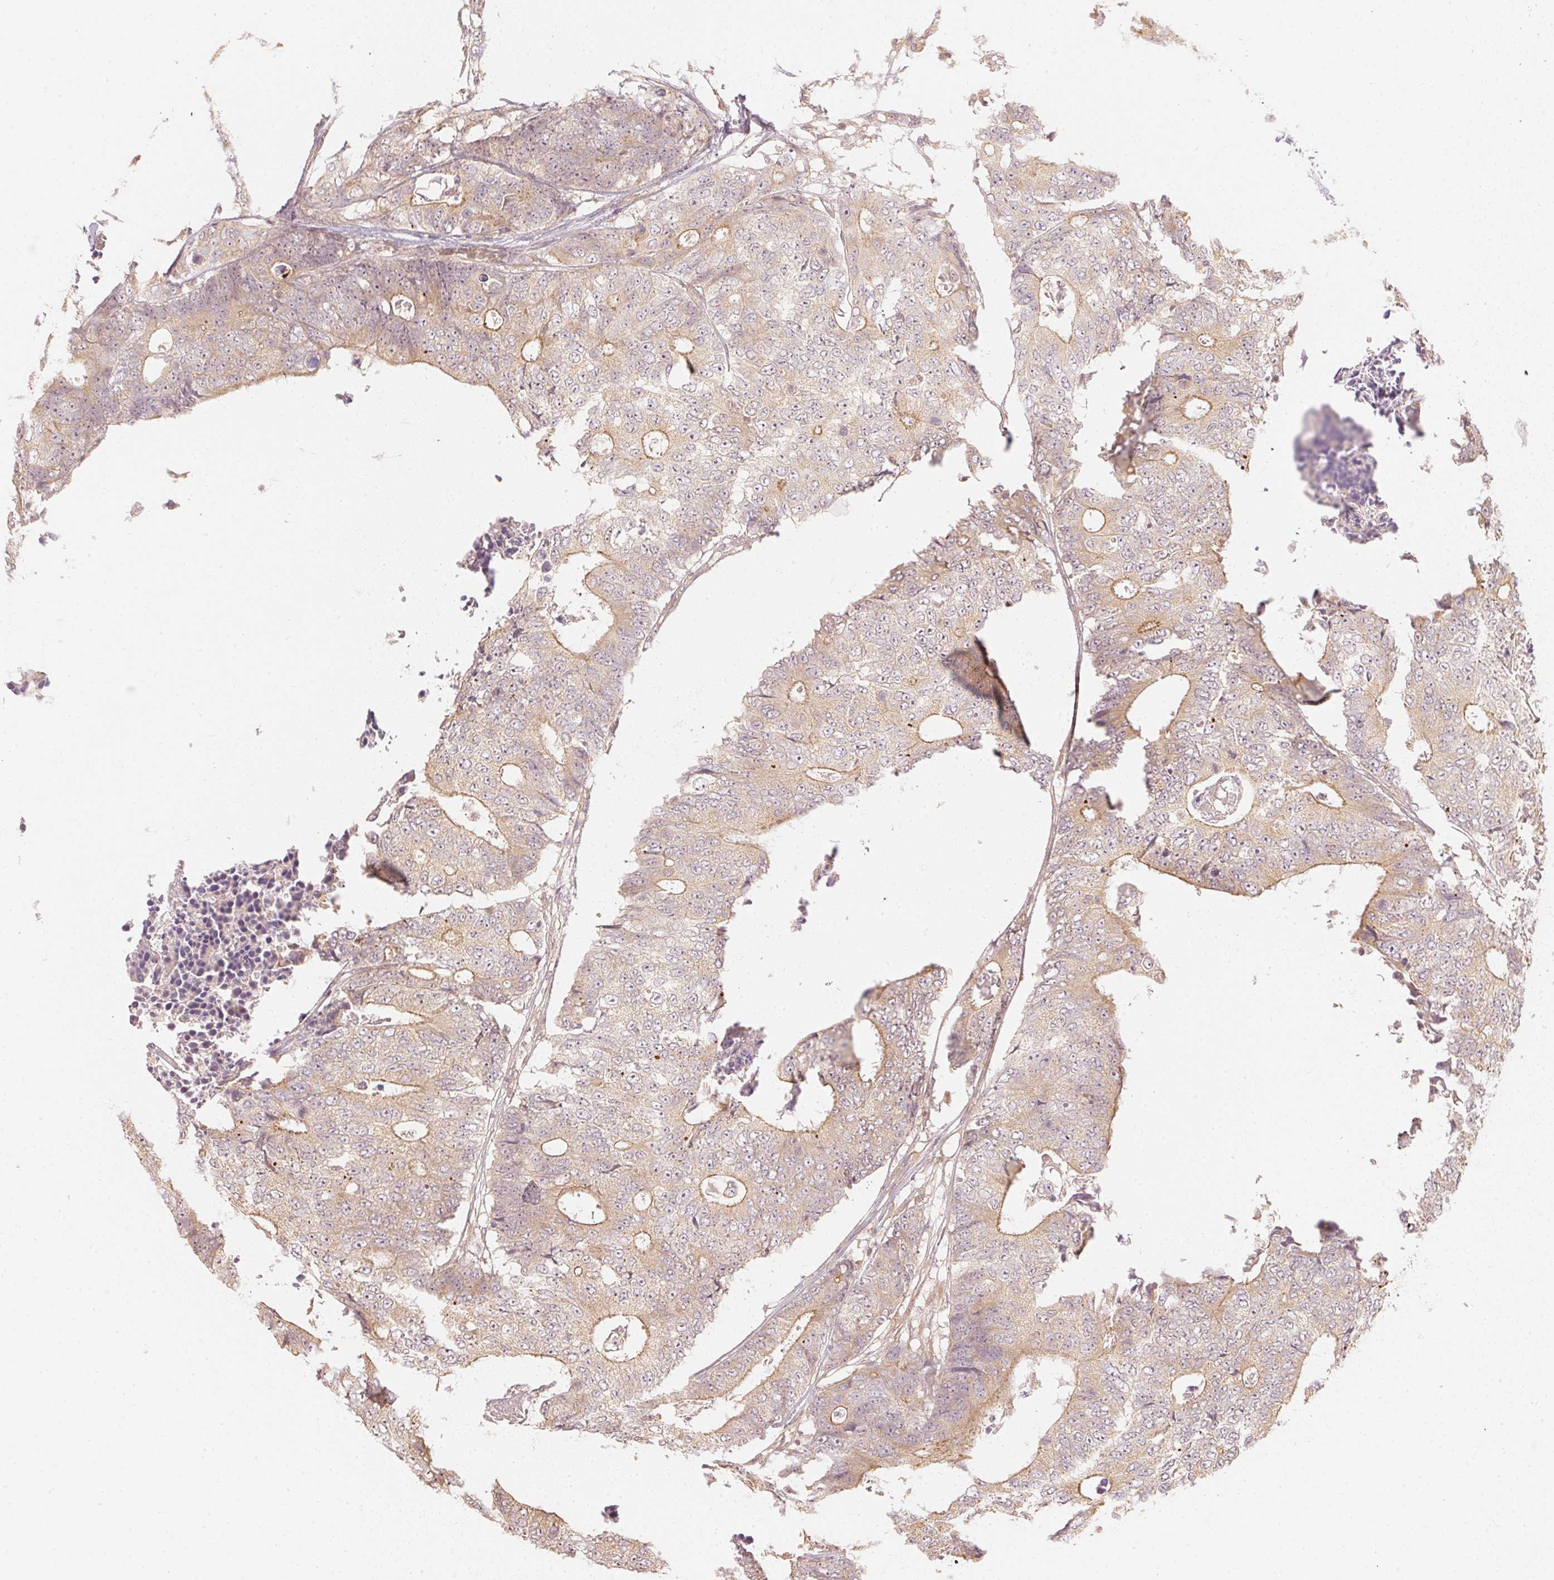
{"staining": {"intensity": "weak", "quantity": ">75%", "location": "cytoplasmic/membranous"}, "tissue": "colorectal cancer", "cell_type": "Tumor cells", "image_type": "cancer", "snomed": [{"axis": "morphology", "description": "Adenocarcinoma, NOS"}, {"axis": "topography", "description": "Colon"}], "caption": "An immunohistochemistry (IHC) photomicrograph of tumor tissue is shown. Protein staining in brown highlights weak cytoplasmic/membranous positivity in colorectal cancer (adenocarcinoma) within tumor cells. (Stains: DAB in brown, nuclei in blue, Microscopy: brightfield microscopy at high magnification).", "gene": "WDR54", "patient": {"sex": "female", "age": 48}}